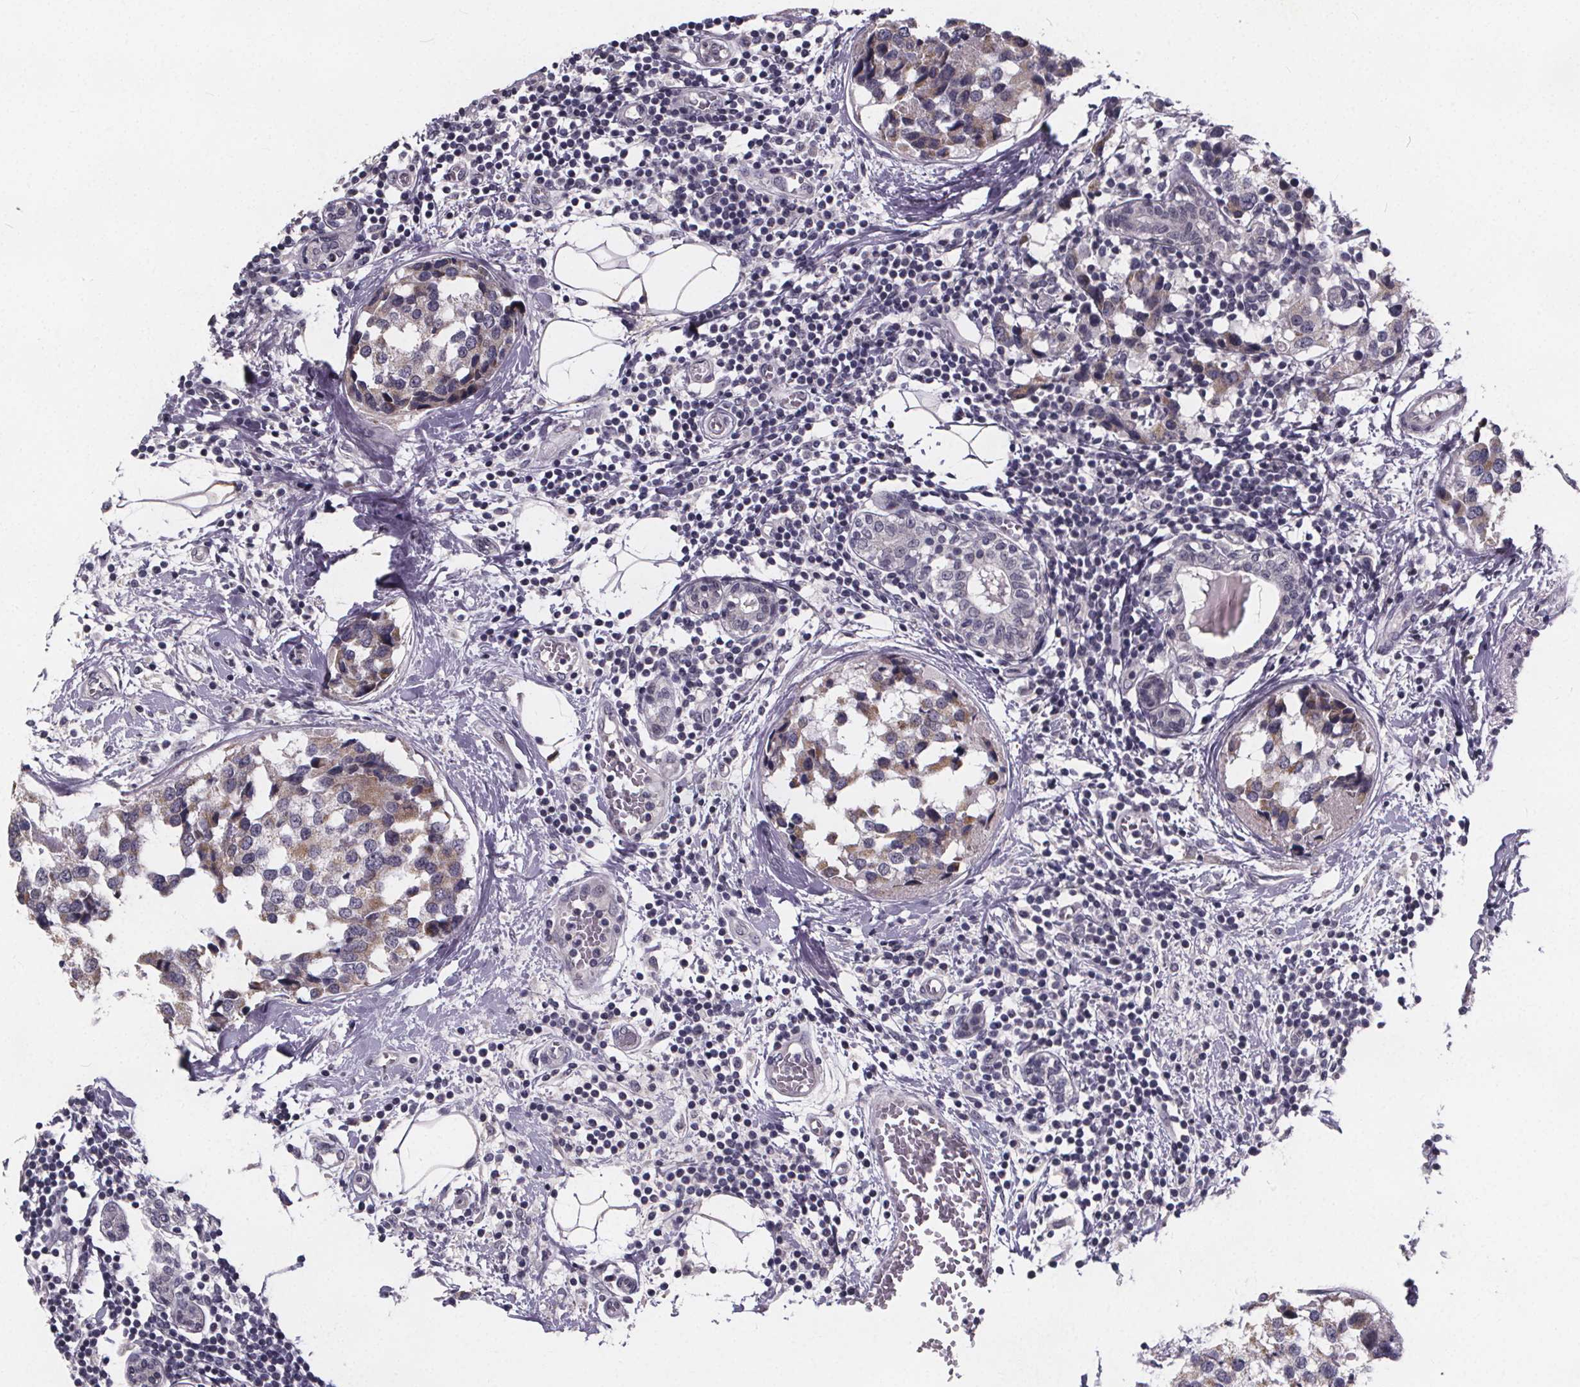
{"staining": {"intensity": "weak", "quantity": "25%-75%", "location": "cytoplasmic/membranous"}, "tissue": "breast cancer", "cell_type": "Tumor cells", "image_type": "cancer", "snomed": [{"axis": "morphology", "description": "Lobular carcinoma"}, {"axis": "topography", "description": "Breast"}], "caption": "Immunohistochemistry photomicrograph of breast lobular carcinoma stained for a protein (brown), which demonstrates low levels of weak cytoplasmic/membranous staining in approximately 25%-75% of tumor cells.", "gene": "FAM181B", "patient": {"sex": "female", "age": 59}}